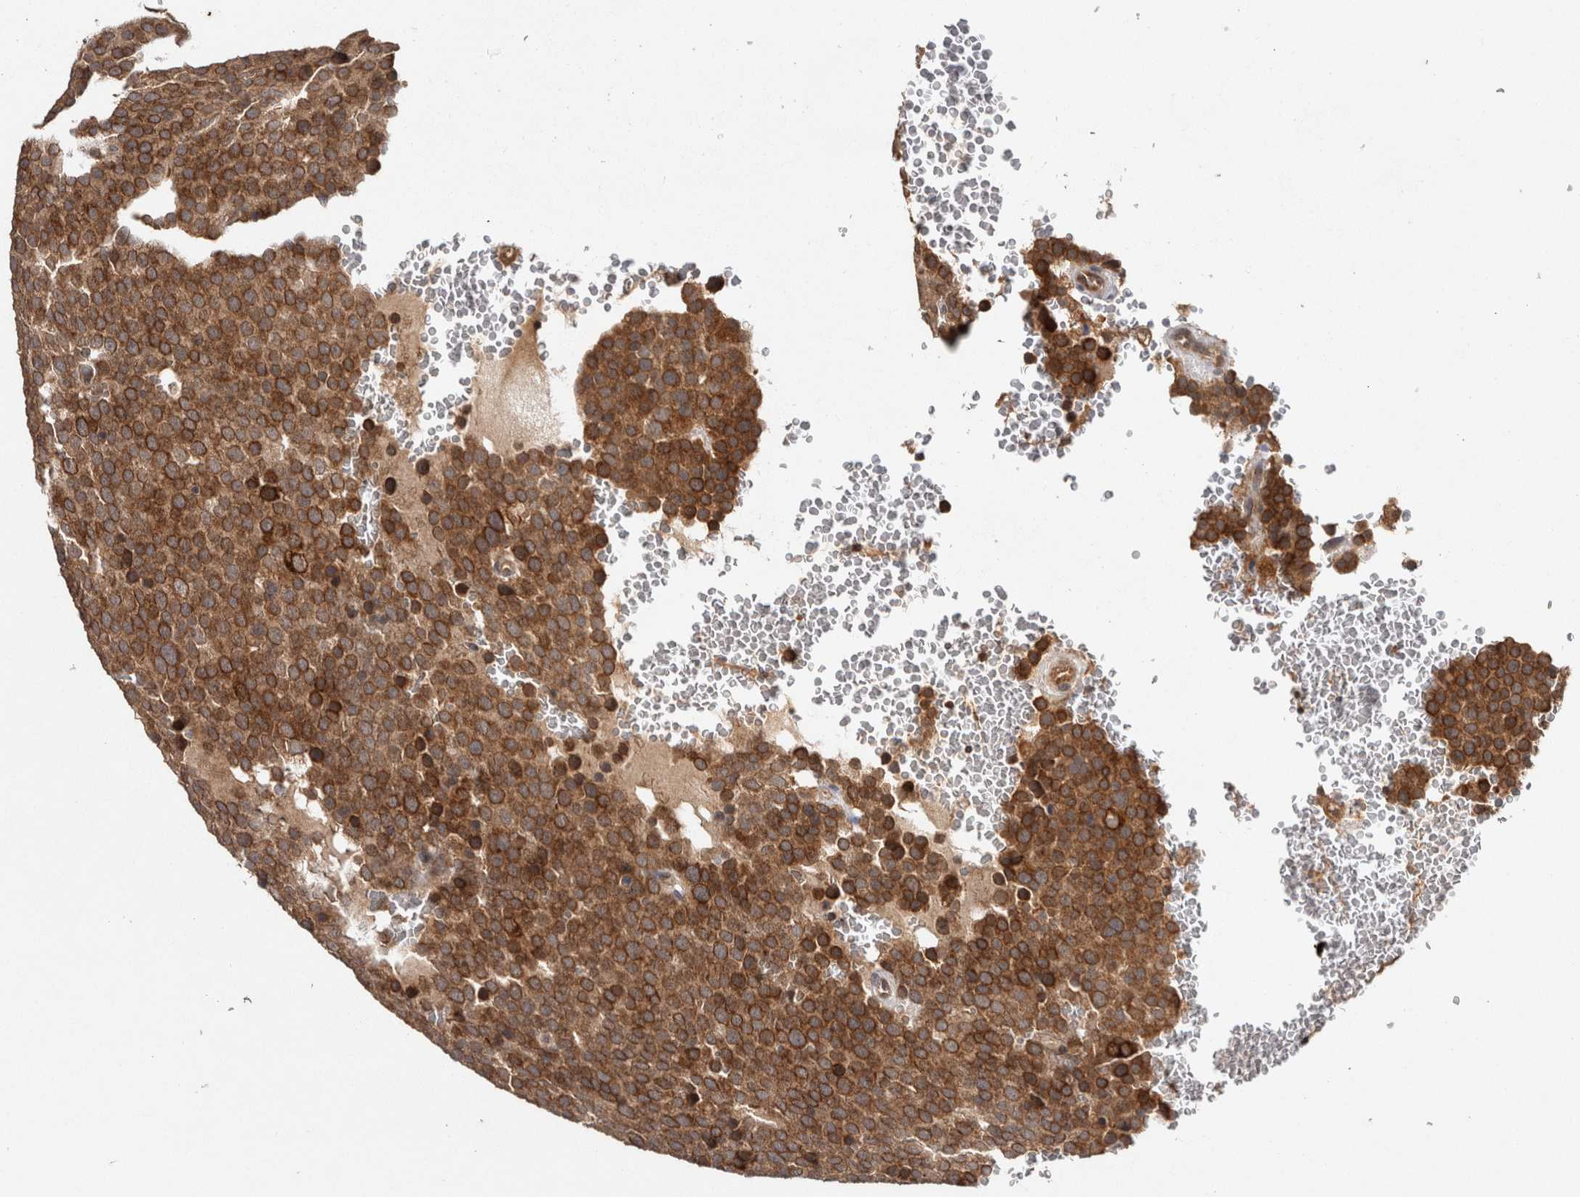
{"staining": {"intensity": "moderate", "quantity": ">75%", "location": "cytoplasmic/membranous"}, "tissue": "testis cancer", "cell_type": "Tumor cells", "image_type": "cancer", "snomed": [{"axis": "morphology", "description": "Seminoma, NOS"}, {"axis": "topography", "description": "Testis"}], "caption": "Immunohistochemistry staining of testis cancer, which demonstrates medium levels of moderate cytoplasmic/membranous positivity in approximately >75% of tumor cells indicating moderate cytoplasmic/membranous protein staining. The staining was performed using DAB (brown) for protein detection and nuclei were counterstained in hematoxylin (blue).", "gene": "HMOX2", "patient": {"sex": "male", "age": 71}}